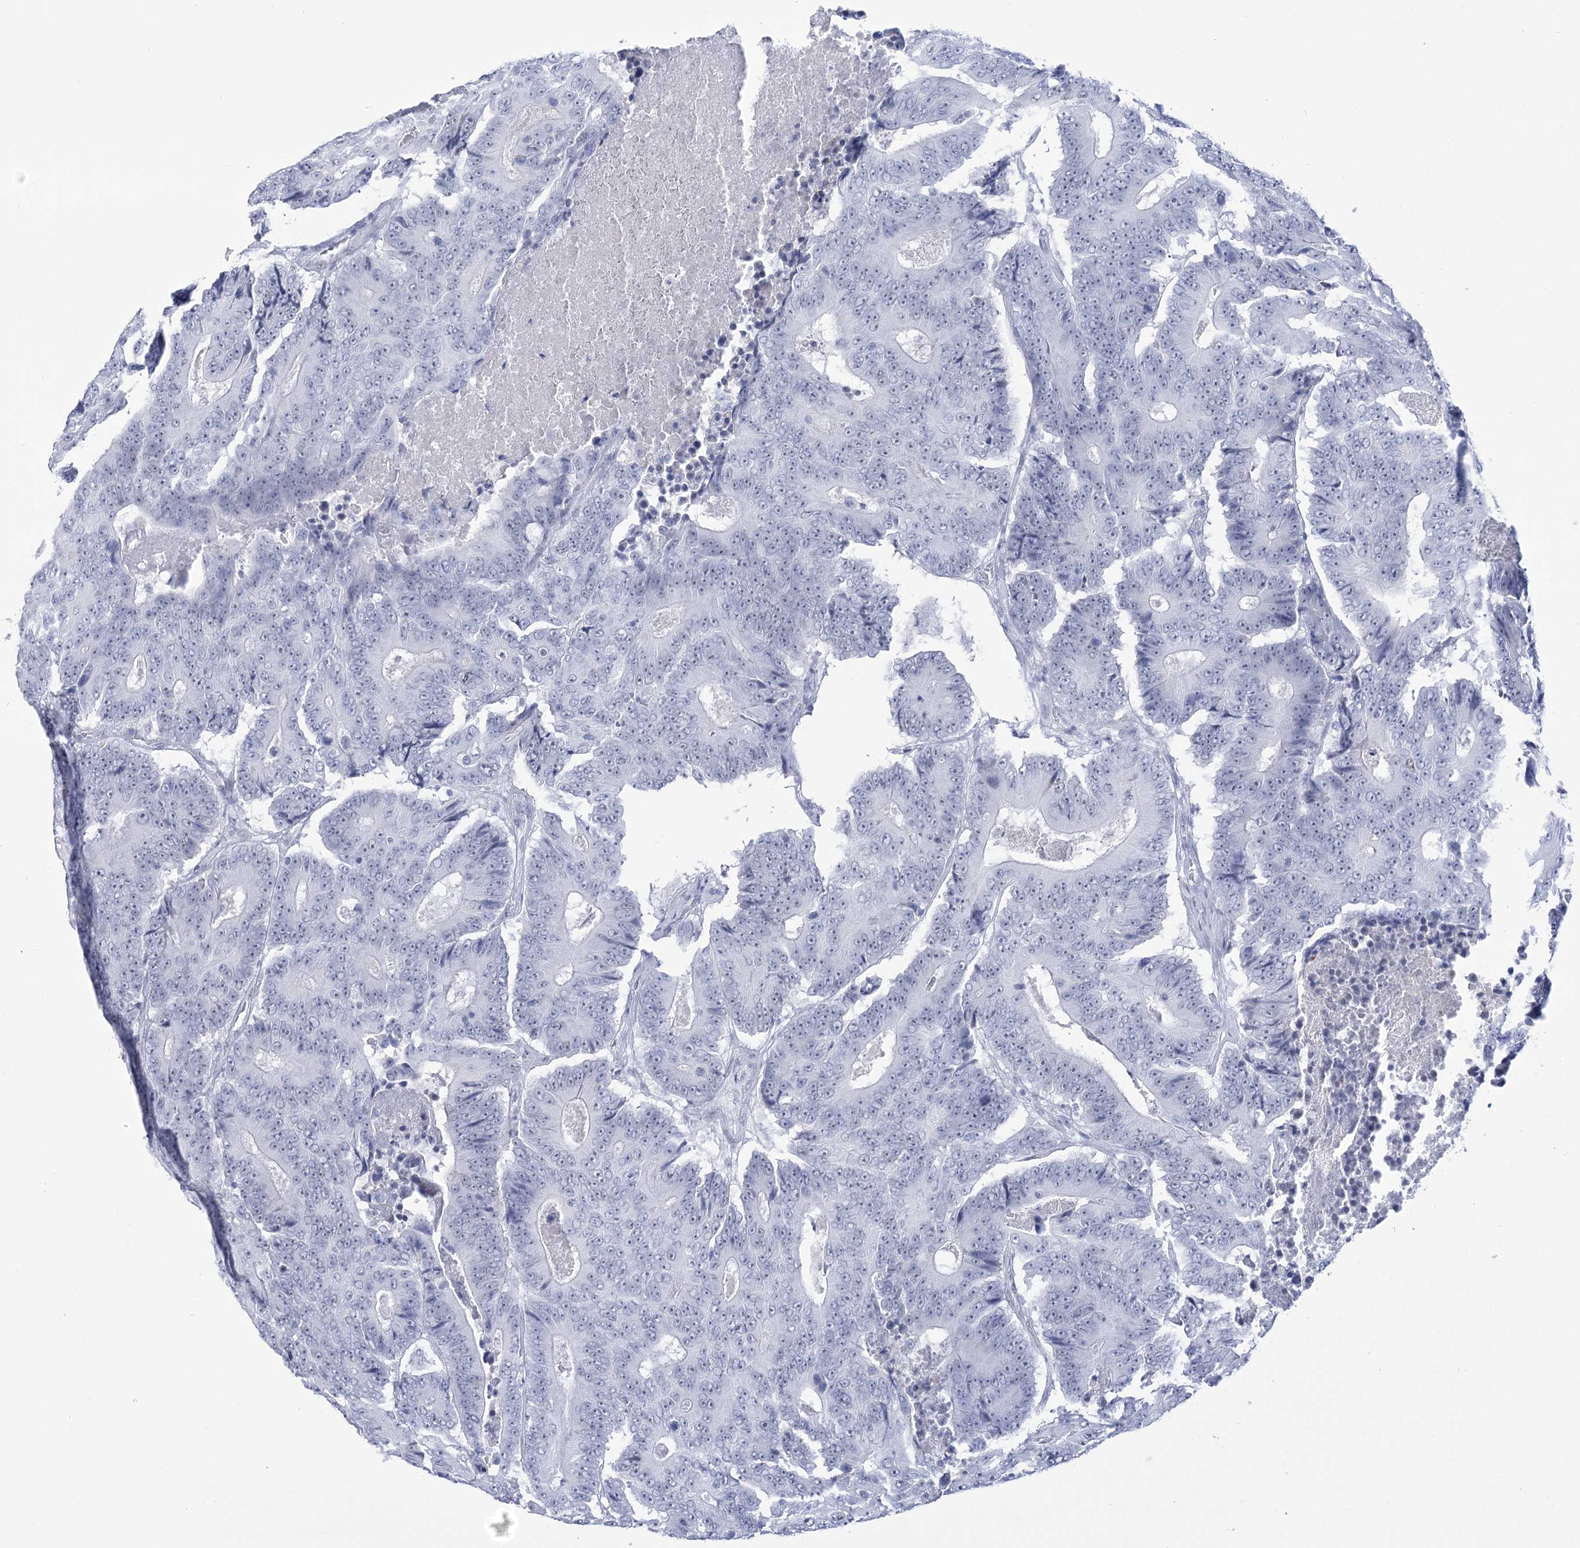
{"staining": {"intensity": "negative", "quantity": "none", "location": "none"}, "tissue": "colorectal cancer", "cell_type": "Tumor cells", "image_type": "cancer", "snomed": [{"axis": "morphology", "description": "Adenocarcinoma, NOS"}, {"axis": "topography", "description": "Colon"}], "caption": "Human colorectal adenocarcinoma stained for a protein using immunohistochemistry (IHC) shows no staining in tumor cells.", "gene": "HORMAD1", "patient": {"sex": "male", "age": 83}}